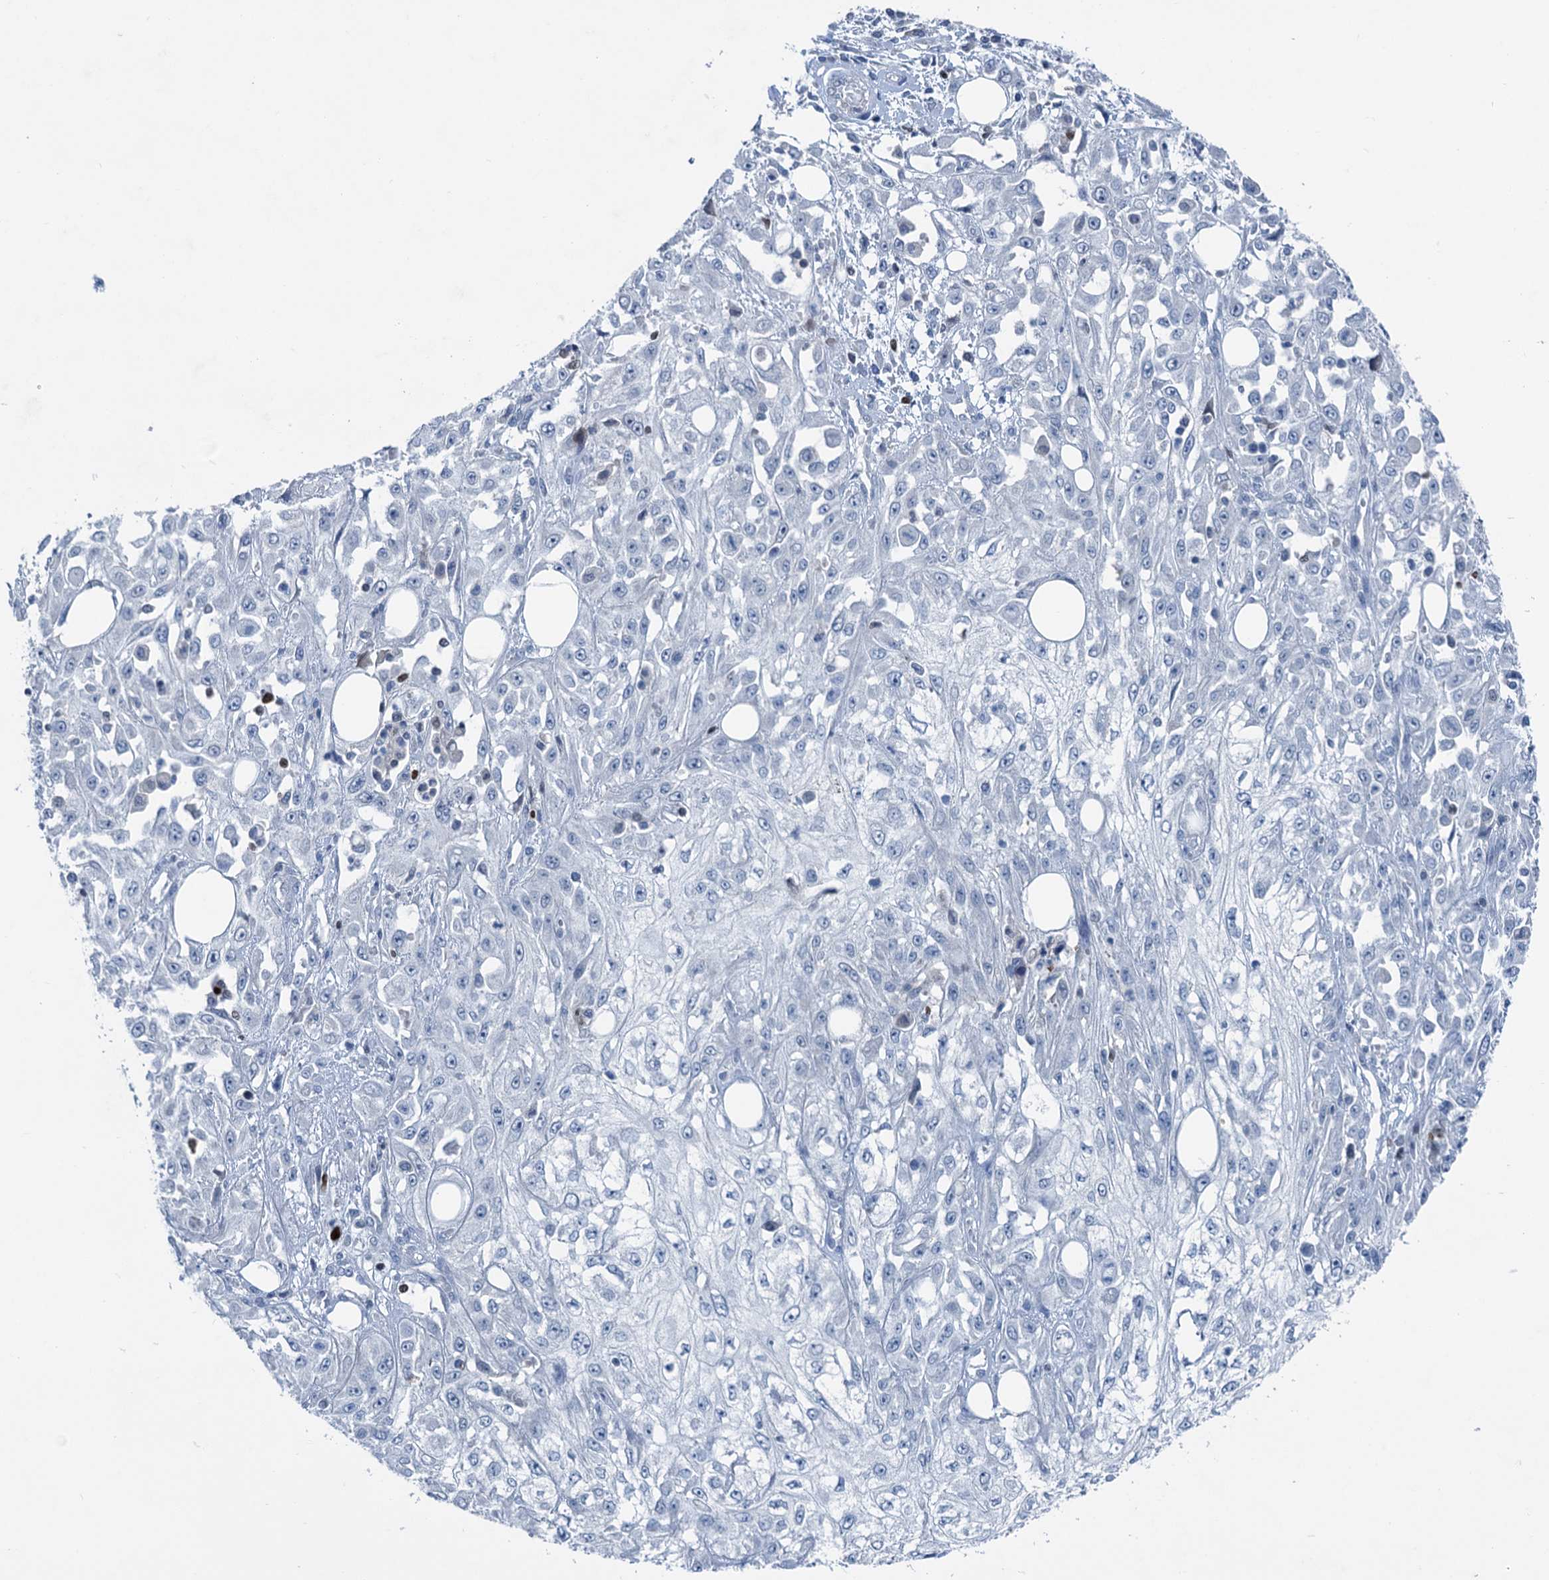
{"staining": {"intensity": "negative", "quantity": "none", "location": "none"}, "tissue": "skin cancer", "cell_type": "Tumor cells", "image_type": "cancer", "snomed": [{"axis": "morphology", "description": "Squamous cell carcinoma, NOS"}, {"axis": "morphology", "description": "Squamous cell carcinoma, metastatic, NOS"}, {"axis": "topography", "description": "Skin"}, {"axis": "topography", "description": "Lymph node"}], "caption": "A histopathology image of human skin cancer (metastatic squamous cell carcinoma) is negative for staining in tumor cells. (DAB immunohistochemistry (IHC) with hematoxylin counter stain).", "gene": "ELP4", "patient": {"sex": "male", "age": 75}}